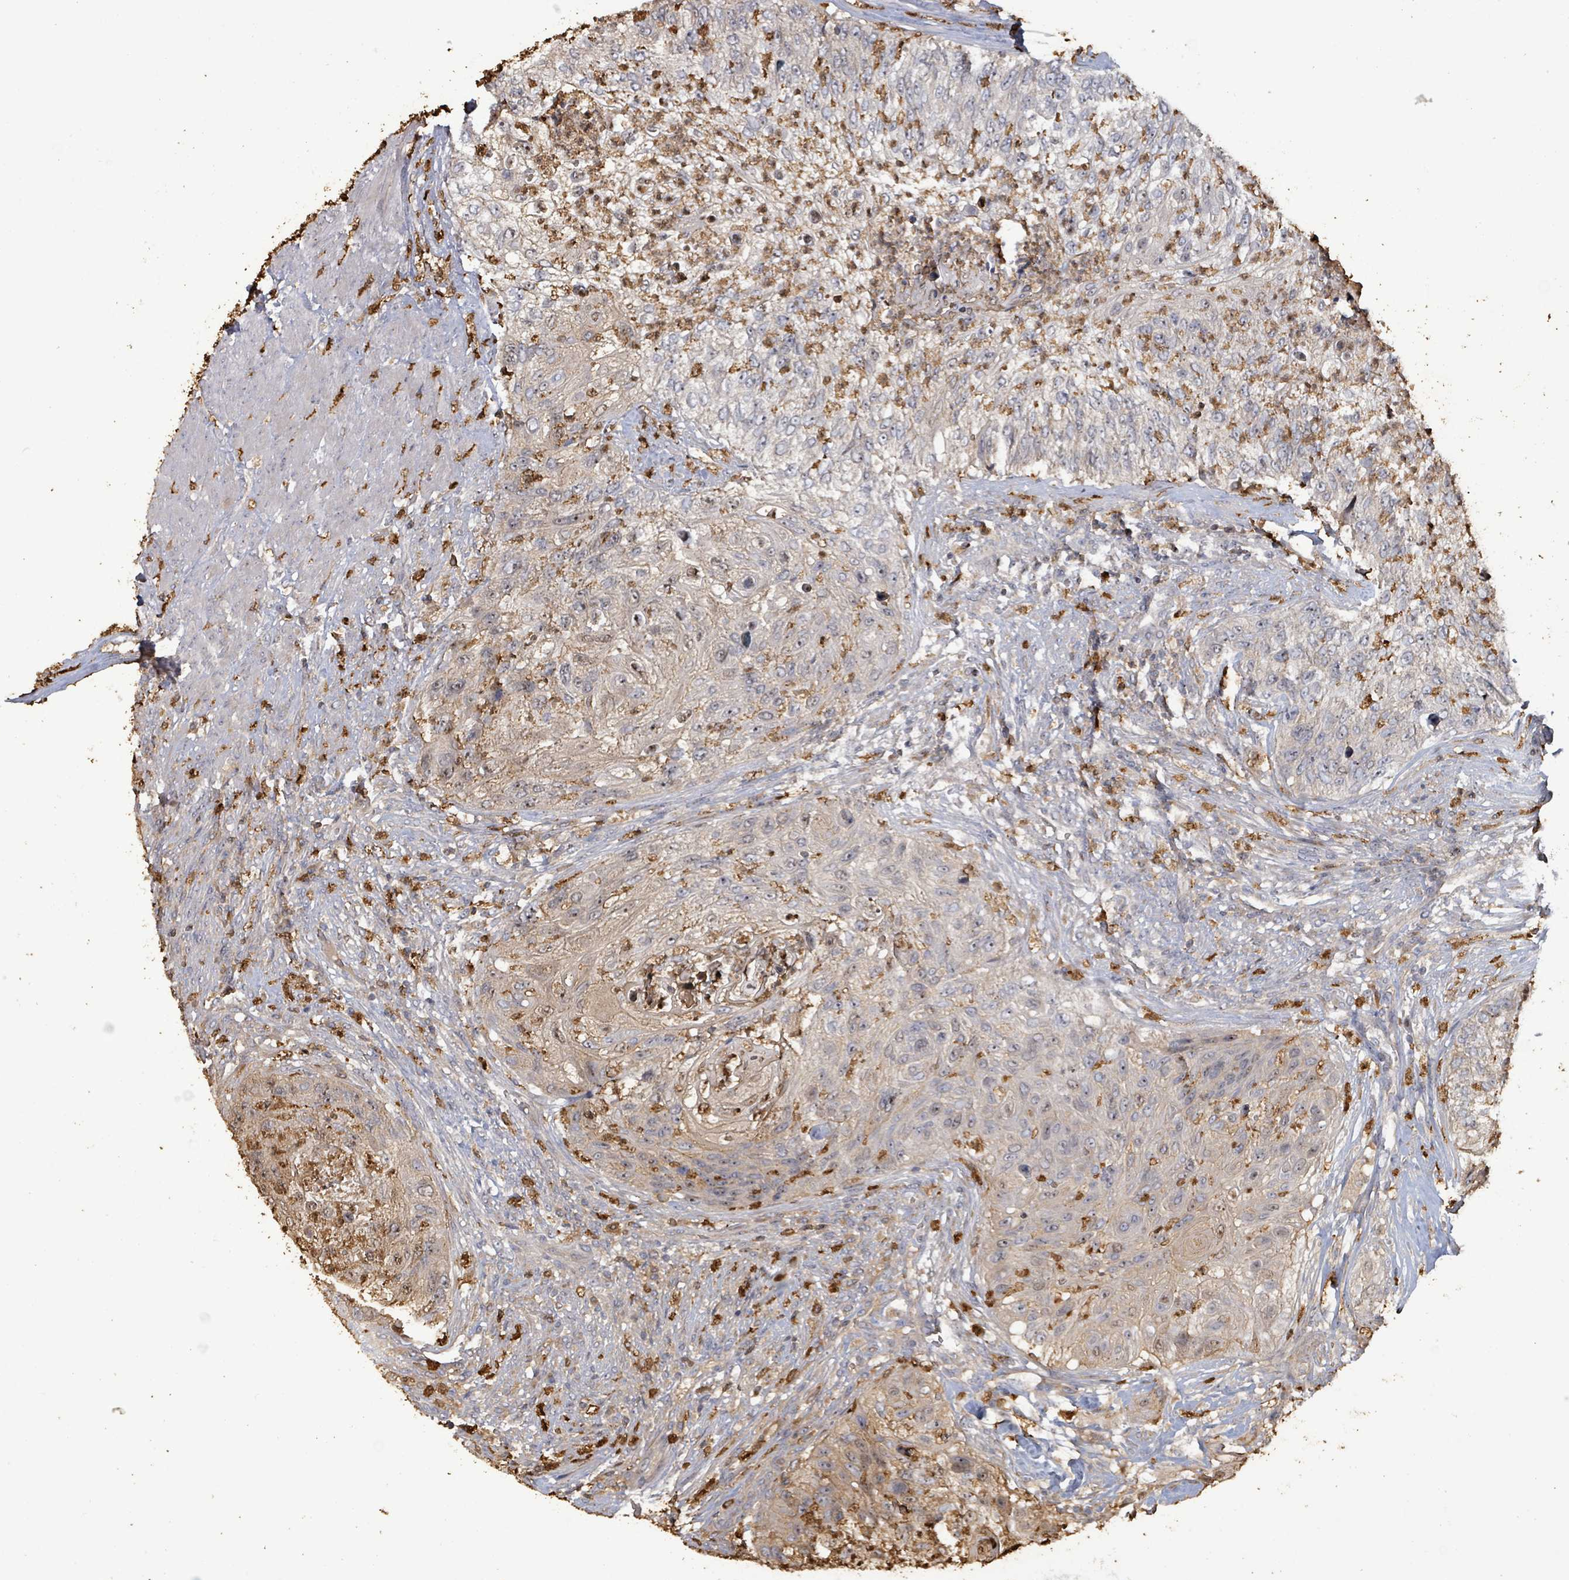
{"staining": {"intensity": "negative", "quantity": "none", "location": "none"}, "tissue": "urothelial cancer", "cell_type": "Tumor cells", "image_type": "cancer", "snomed": [{"axis": "morphology", "description": "Urothelial carcinoma, High grade"}, {"axis": "topography", "description": "Urinary bladder"}], "caption": "High magnification brightfield microscopy of urothelial carcinoma (high-grade) stained with DAB (3,3'-diaminobenzidine) (brown) and counterstained with hematoxylin (blue): tumor cells show no significant staining.", "gene": "FAM210A", "patient": {"sex": "female", "age": 60}}